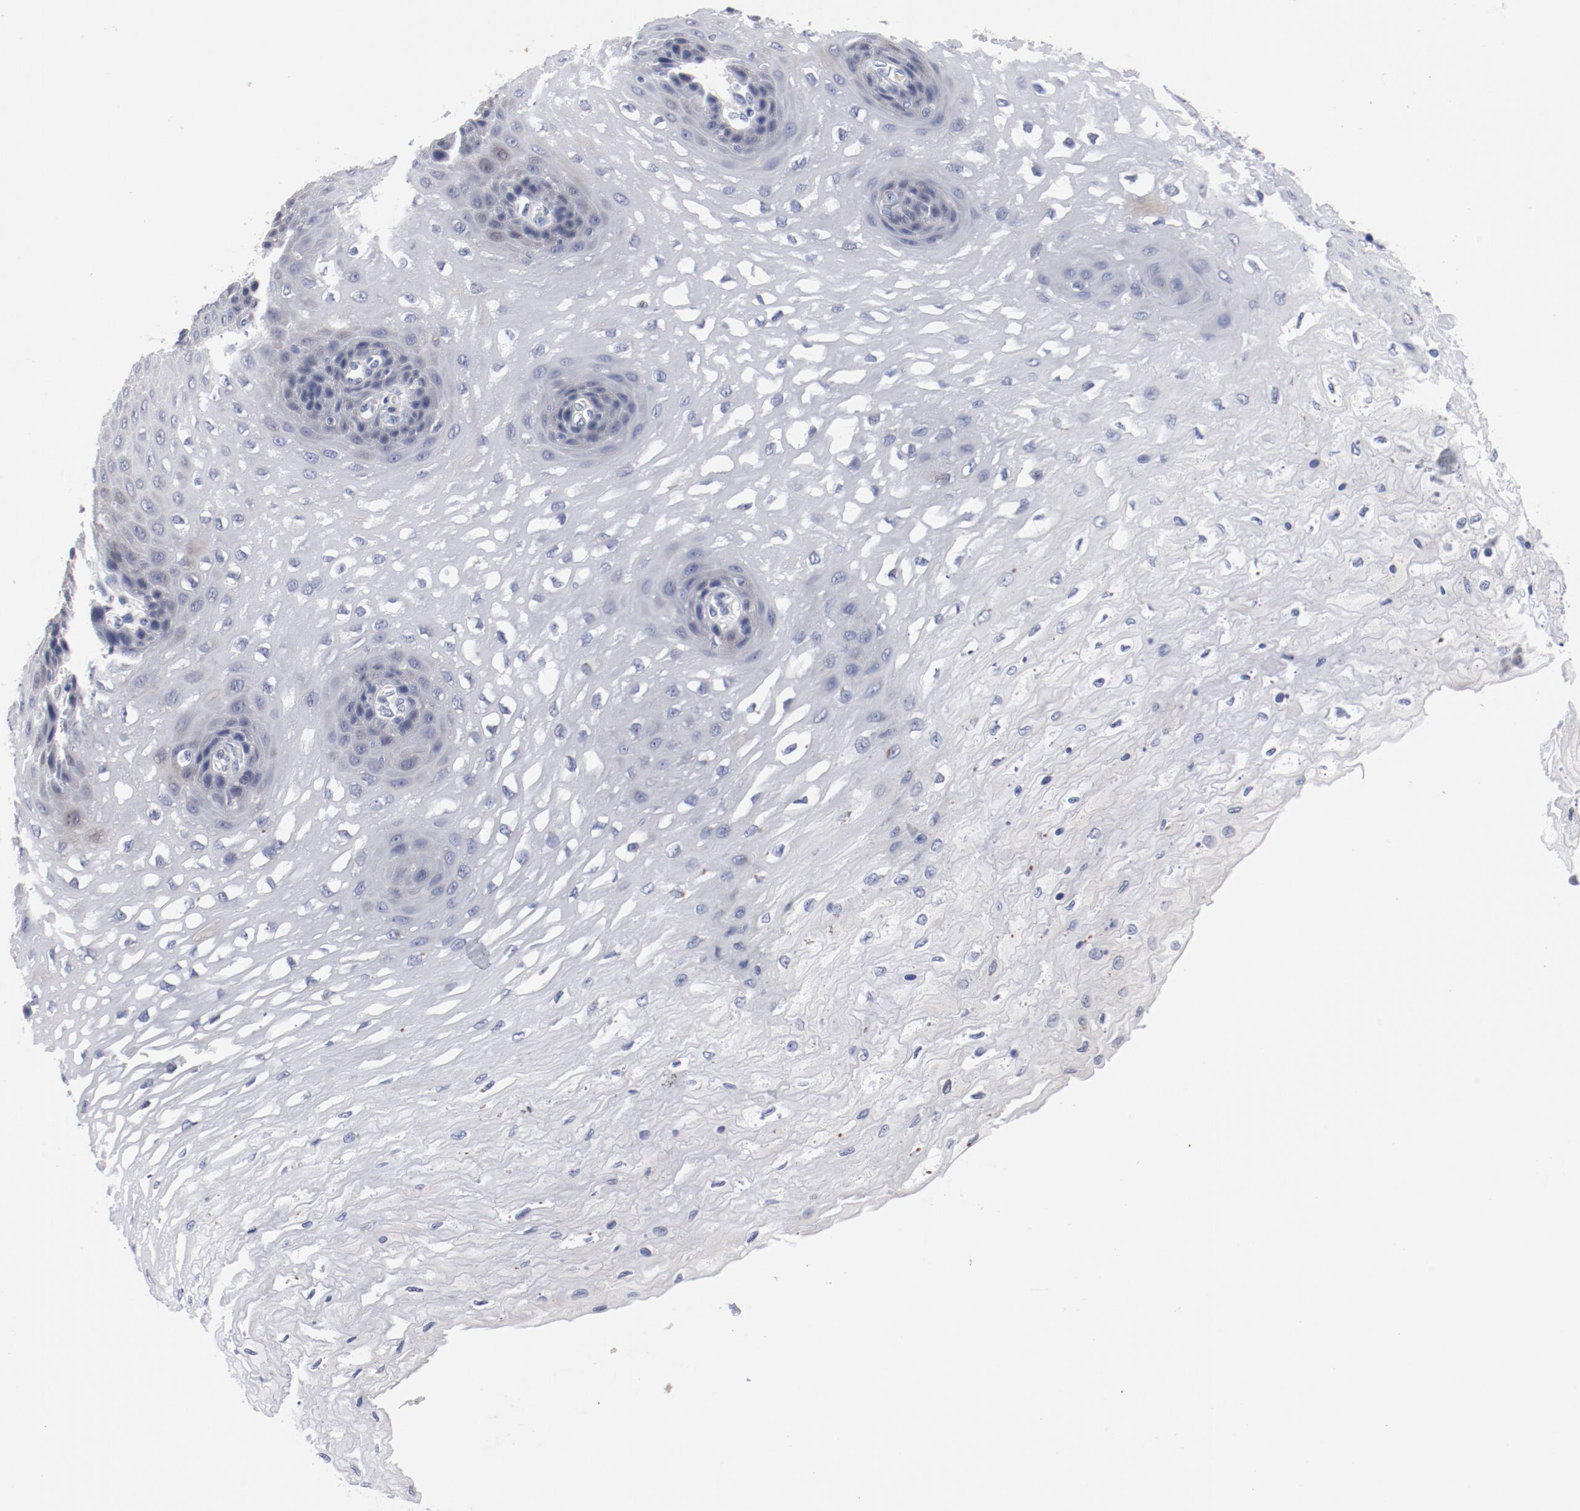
{"staining": {"intensity": "negative", "quantity": "none", "location": "none"}, "tissue": "esophagus", "cell_type": "Squamous epithelial cells", "image_type": "normal", "snomed": [{"axis": "morphology", "description": "Normal tissue, NOS"}, {"axis": "topography", "description": "Esophagus"}], "caption": "A micrograph of human esophagus is negative for staining in squamous epithelial cells. Nuclei are stained in blue.", "gene": "GPR143", "patient": {"sex": "female", "age": 72}}